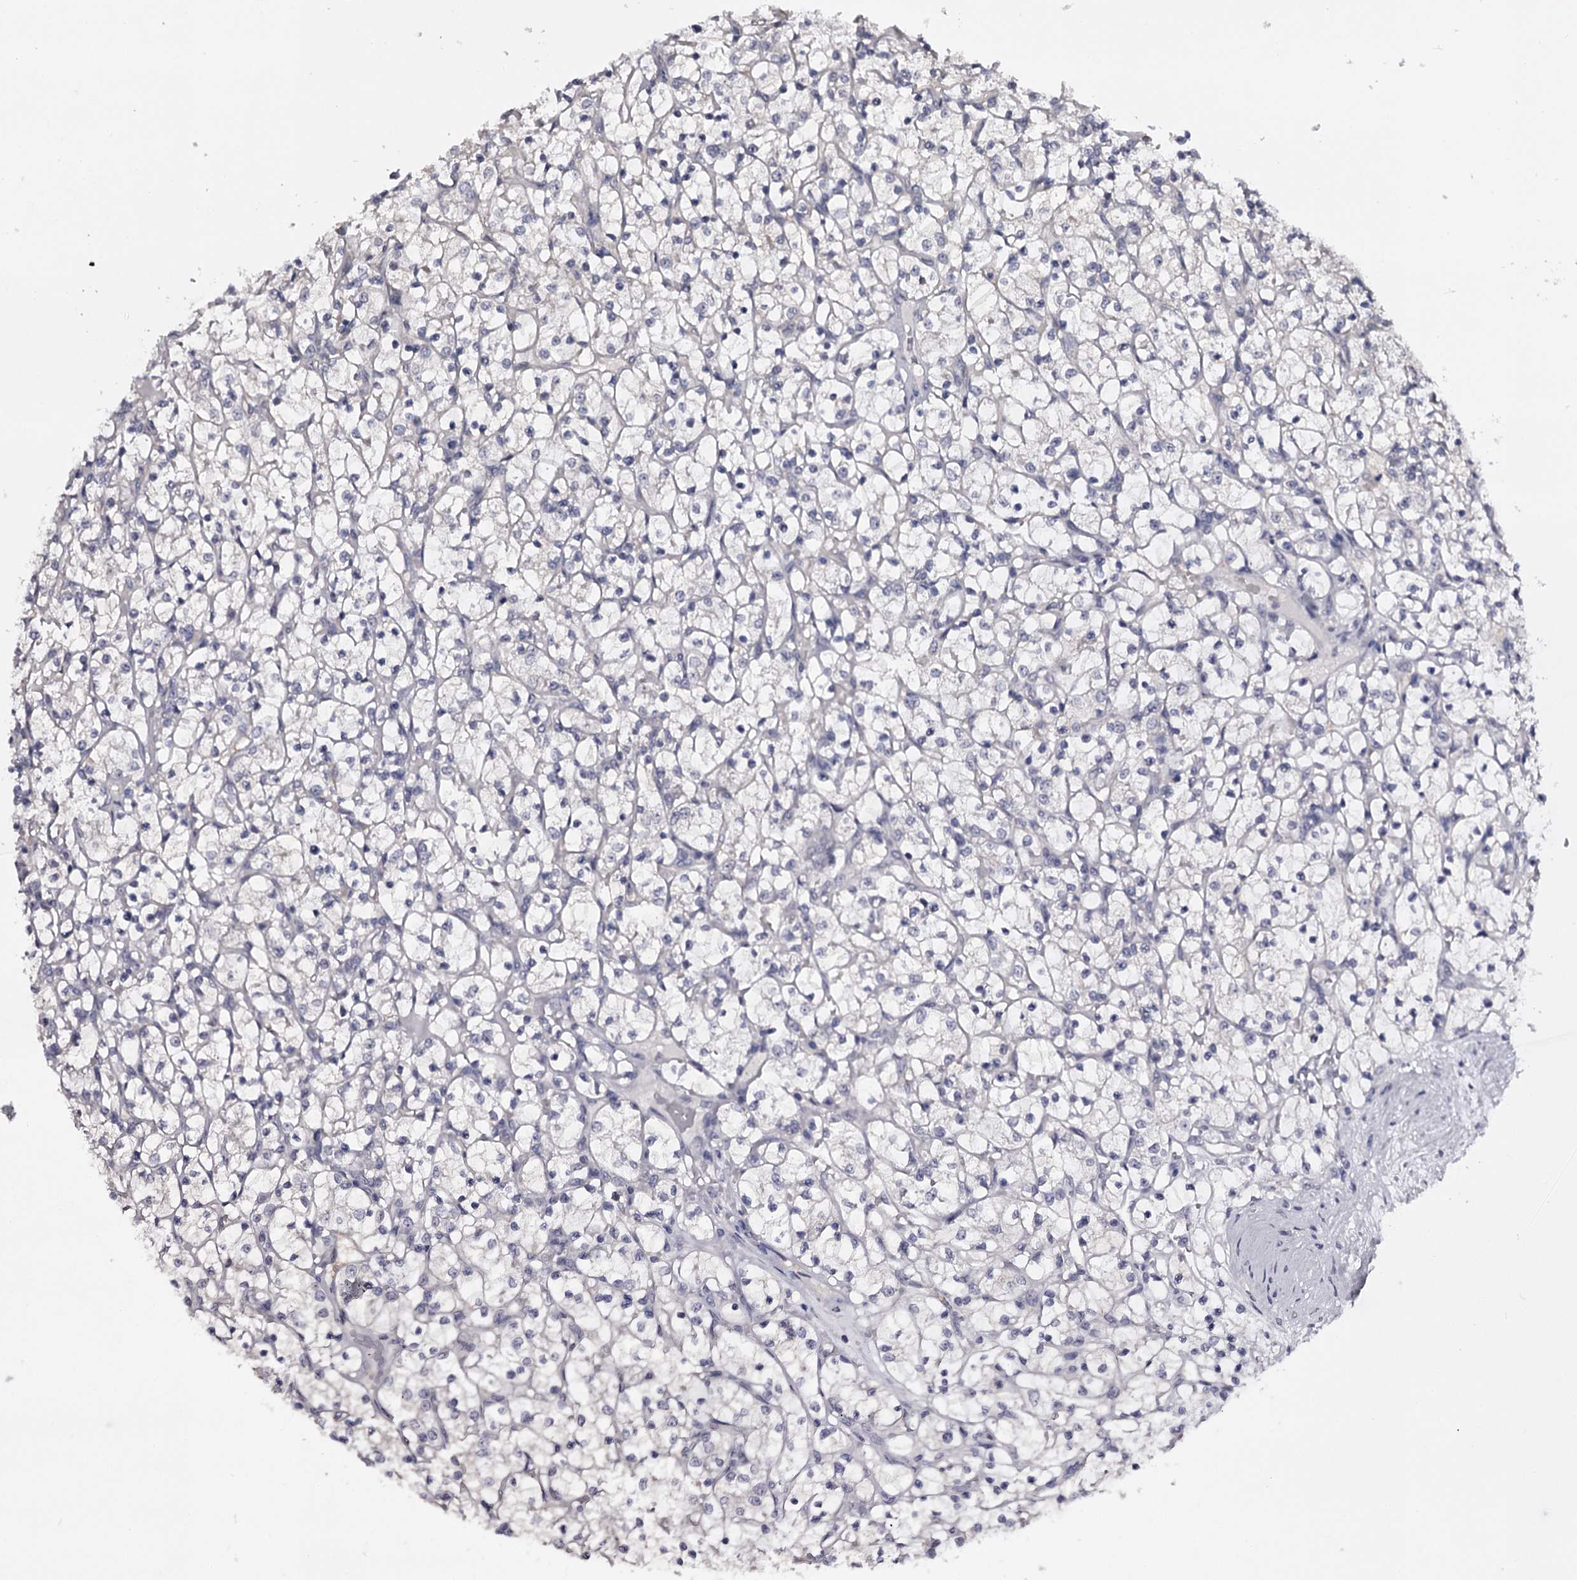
{"staining": {"intensity": "negative", "quantity": "none", "location": "none"}, "tissue": "renal cancer", "cell_type": "Tumor cells", "image_type": "cancer", "snomed": [{"axis": "morphology", "description": "Adenocarcinoma, NOS"}, {"axis": "topography", "description": "Kidney"}], "caption": "IHC micrograph of human adenocarcinoma (renal) stained for a protein (brown), which demonstrates no positivity in tumor cells.", "gene": "GSTO1", "patient": {"sex": "female", "age": 69}}